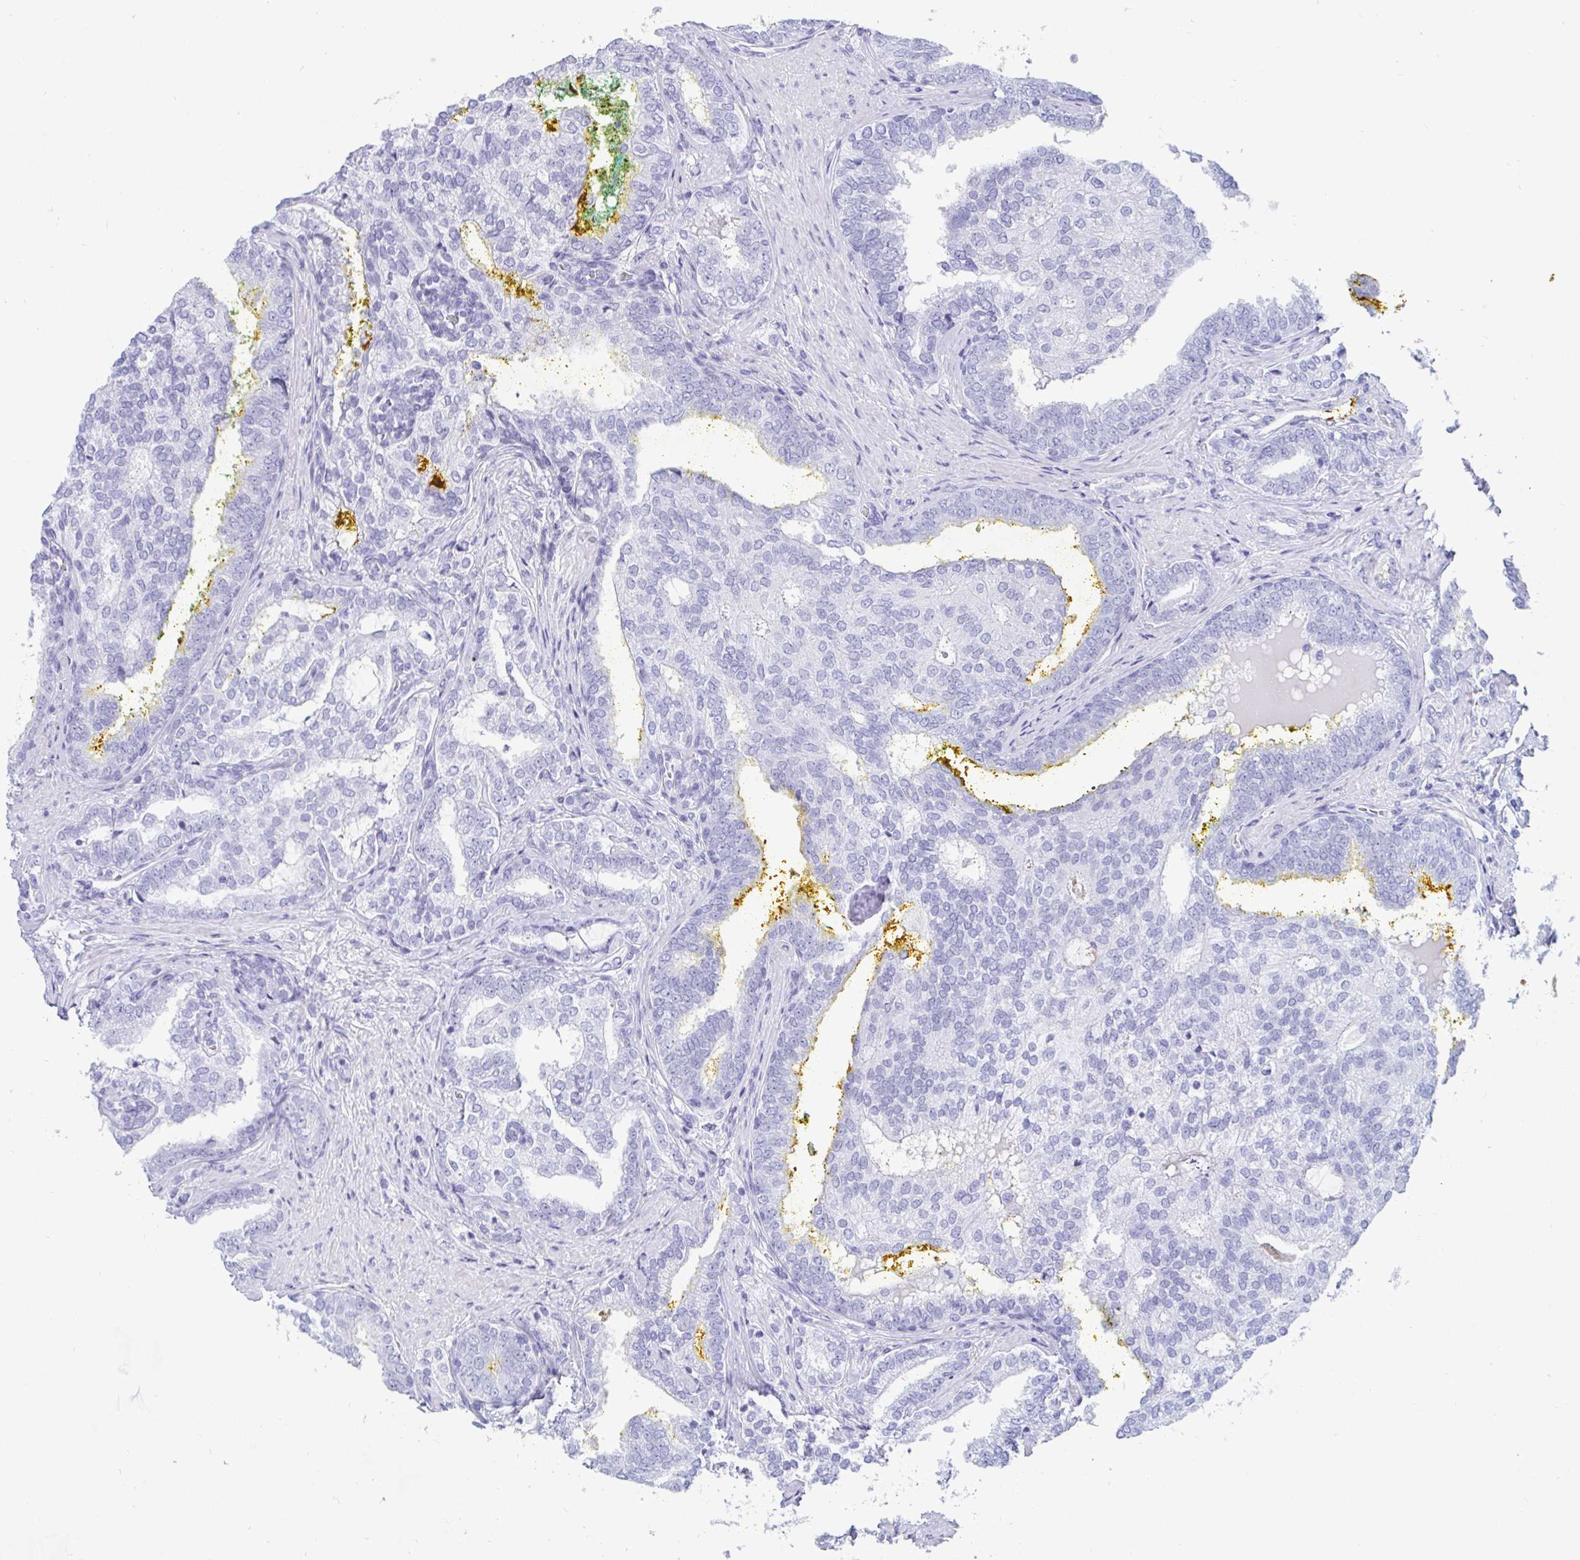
{"staining": {"intensity": "negative", "quantity": "none", "location": "none"}, "tissue": "prostate cancer", "cell_type": "Tumor cells", "image_type": "cancer", "snomed": [{"axis": "morphology", "description": "Adenocarcinoma, High grade"}, {"axis": "topography", "description": "Prostate"}], "caption": "There is no significant positivity in tumor cells of prostate cancer.", "gene": "GKN2", "patient": {"sex": "male", "age": 72}}